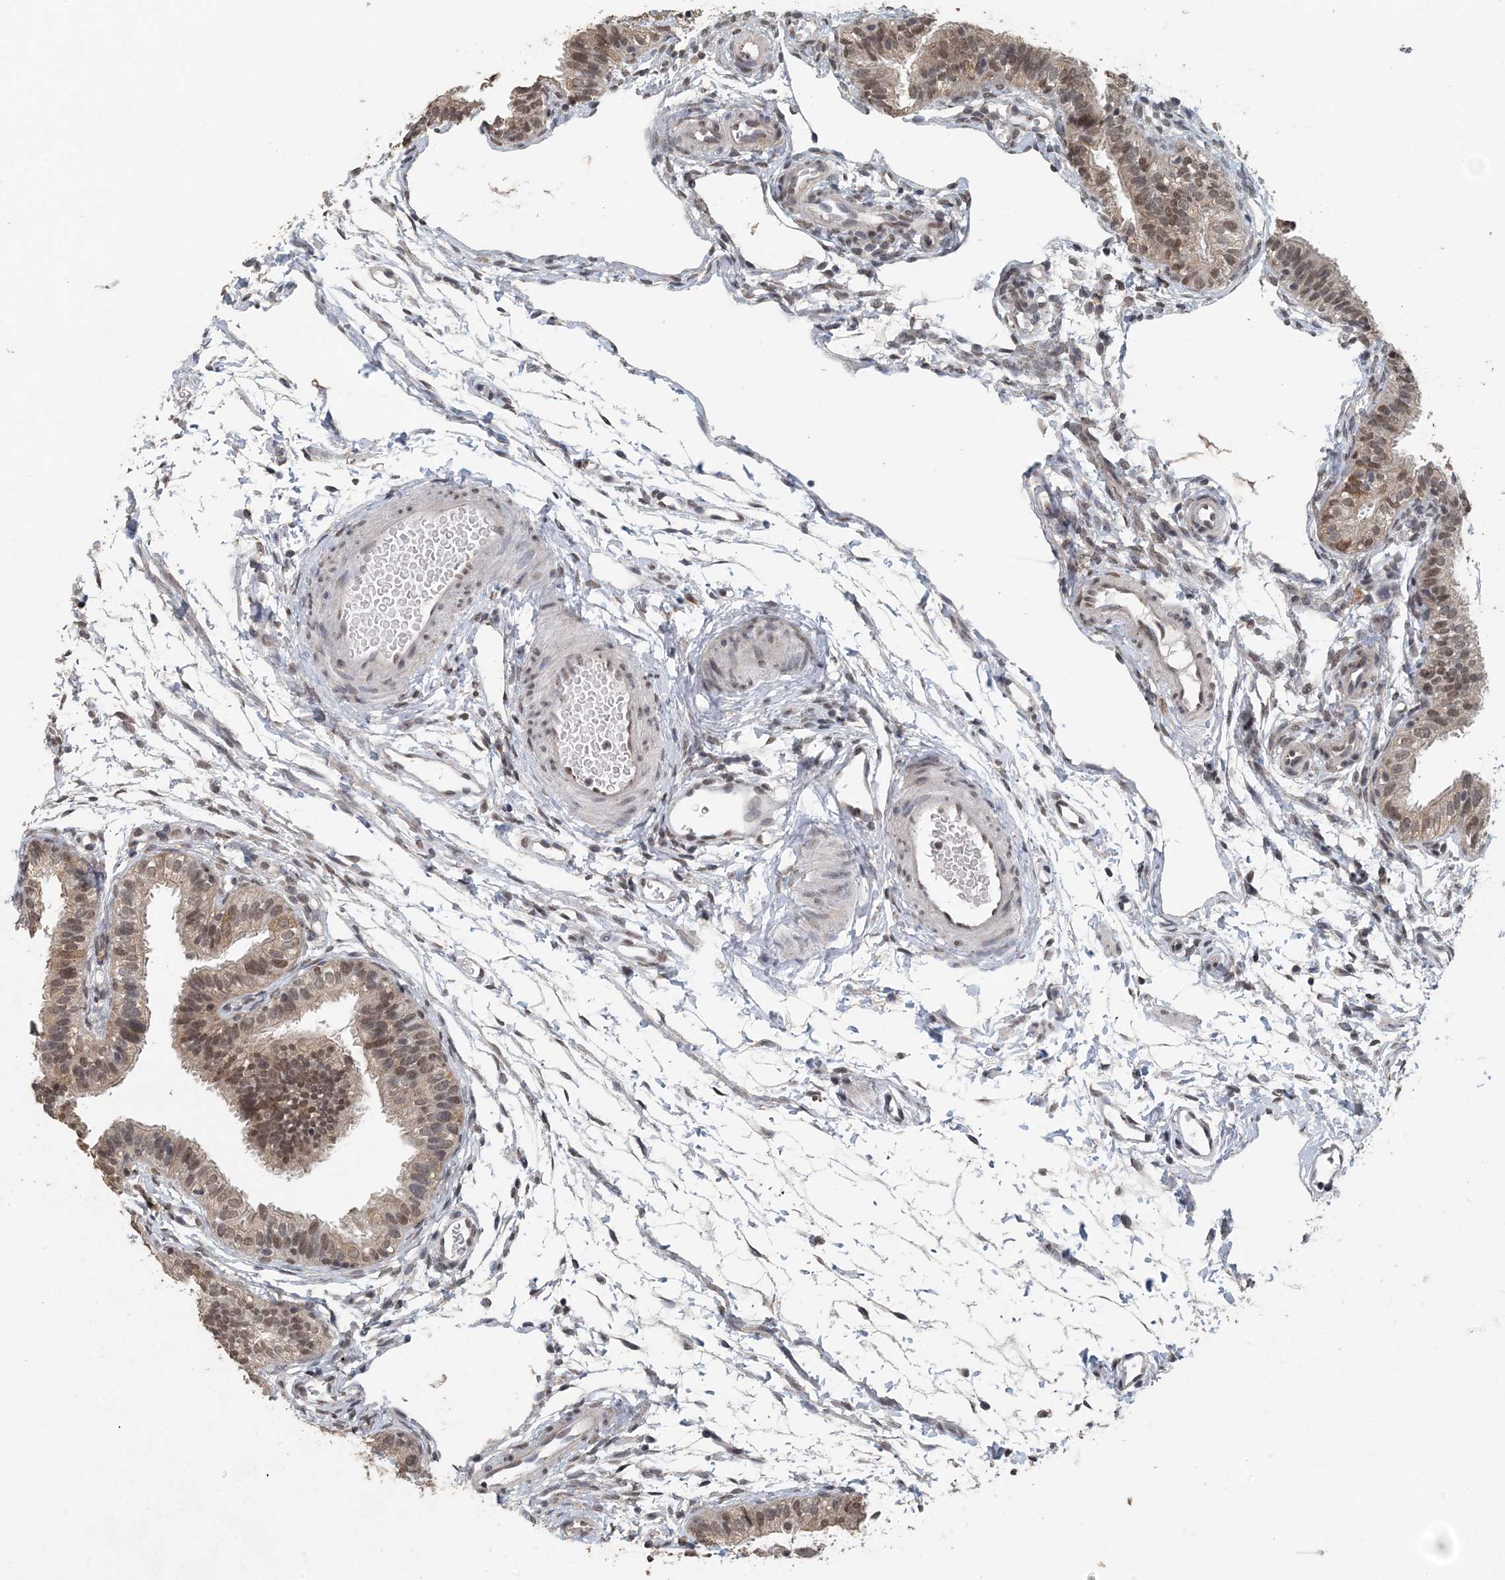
{"staining": {"intensity": "moderate", "quantity": "25%-75%", "location": "cytoplasmic/membranous,nuclear"}, "tissue": "fallopian tube", "cell_type": "Glandular cells", "image_type": "normal", "snomed": [{"axis": "morphology", "description": "Normal tissue, NOS"}, {"axis": "topography", "description": "Fallopian tube"}], "caption": "An immunohistochemistry (IHC) image of unremarkable tissue is shown. Protein staining in brown shows moderate cytoplasmic/membranous,nuclear positivity in fallopian tube within glandular cells. (DAB IHC, brown staining for protein, blue staining for nuclei).", "gene": "MBD2", "patient": {"sex": "female", "age": 35}}